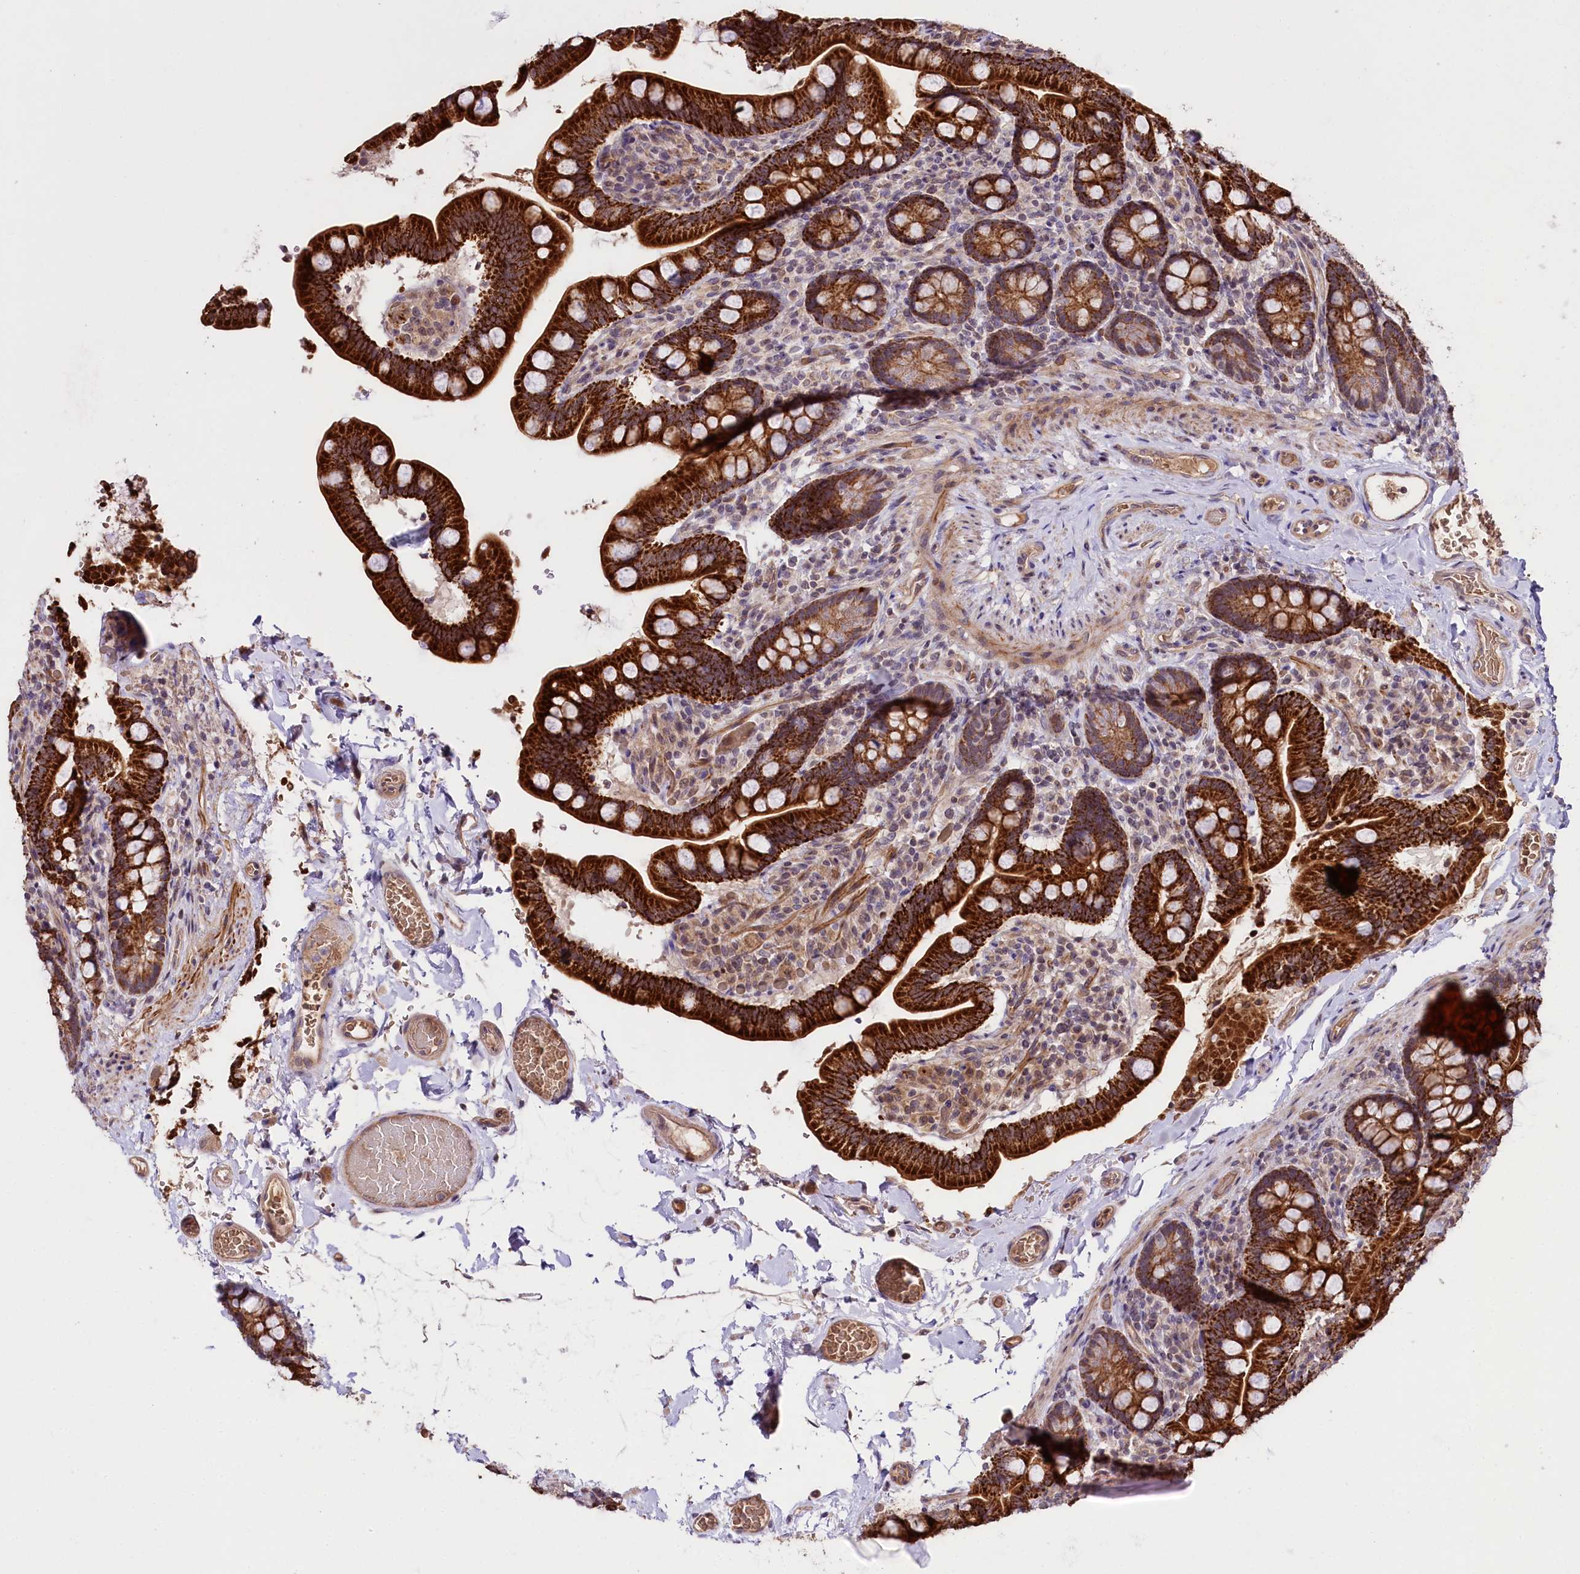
{"staining": {"intensity": "strong", "quantity": ">75%", "location": "cytoplasmic/membranous"}, "tissue": "small intestine", "cell_type": "Glandular cells", "image_type": "normal", "snomed": [{"axis": "morphology", "description": "Normal tissue, NOS"}, {"axis": "topography", "description": "Small intestine"}], "caption": "This photomicrograph demonstrates immunohistochemistry (IHC) staining of normal human small intestine, with high strong cytoplasmic/membranous expression in about >75% of glandular cells.", "gene": "TAFAZZIN", "patient": {"sex": "female", "age": 64}}